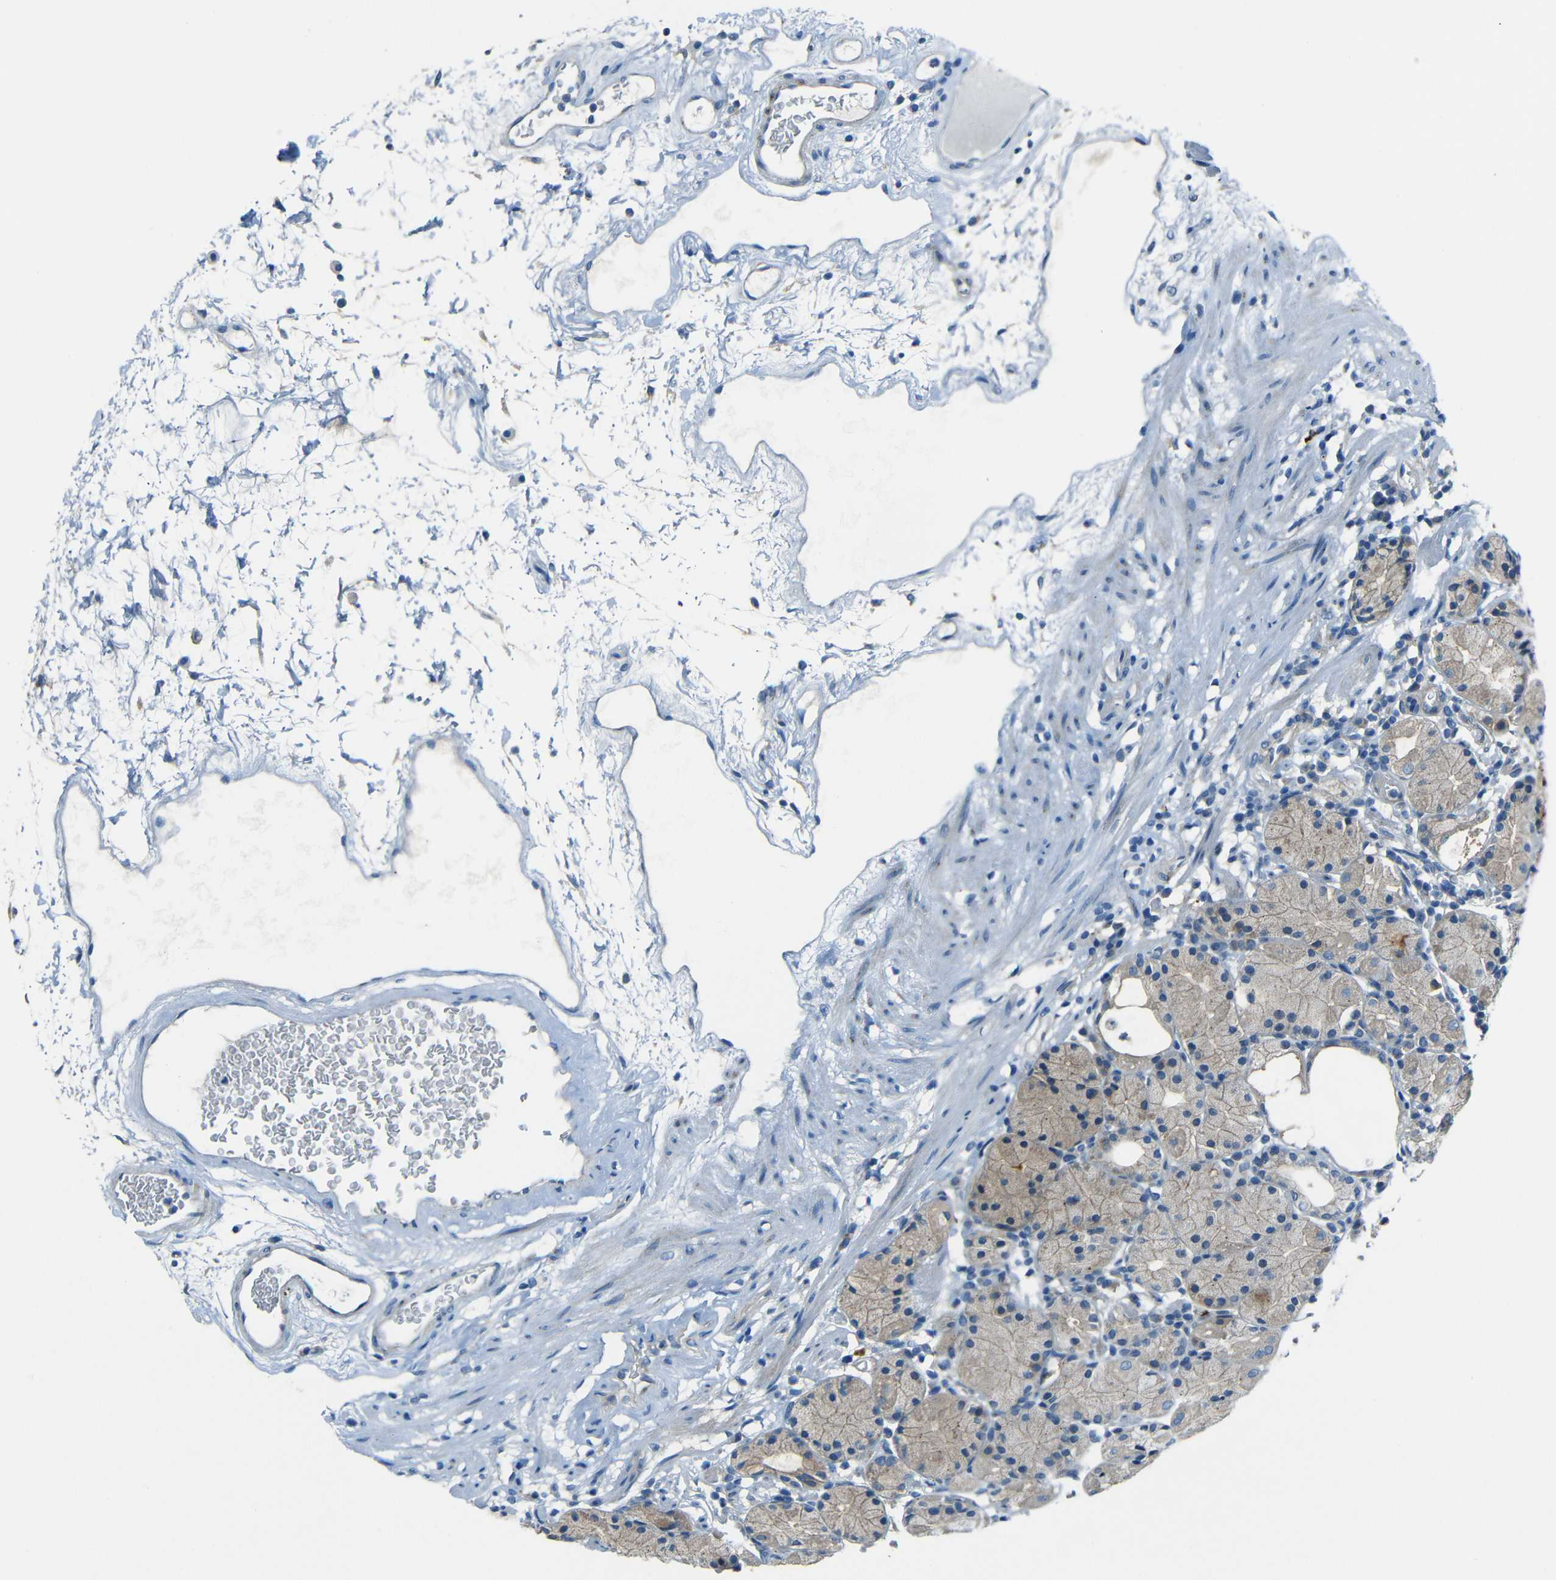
{"staining": {"intensity": "weak", "quantity": "25%-75%", "location": "cytoplasmic/membranous"}, "tissue": "stomach", "cell_type": "Glandular cells", "image_type": "normal", "snomed": [{"axis": "morphology", "description": "Normal tissue, NOS"}, {"axis": "topography", "description": "Stomach"}, {"axis": "topography", "description": "Stomach, lower"}], "caption": "Human stomach stained for a protein (brown) shows weak cytoplasmic/membranous positive positivity in approximately 25%-75% of glandular cells.", "gene": "CYP26B1", "patient": {"sex": "female", "age": 75}}